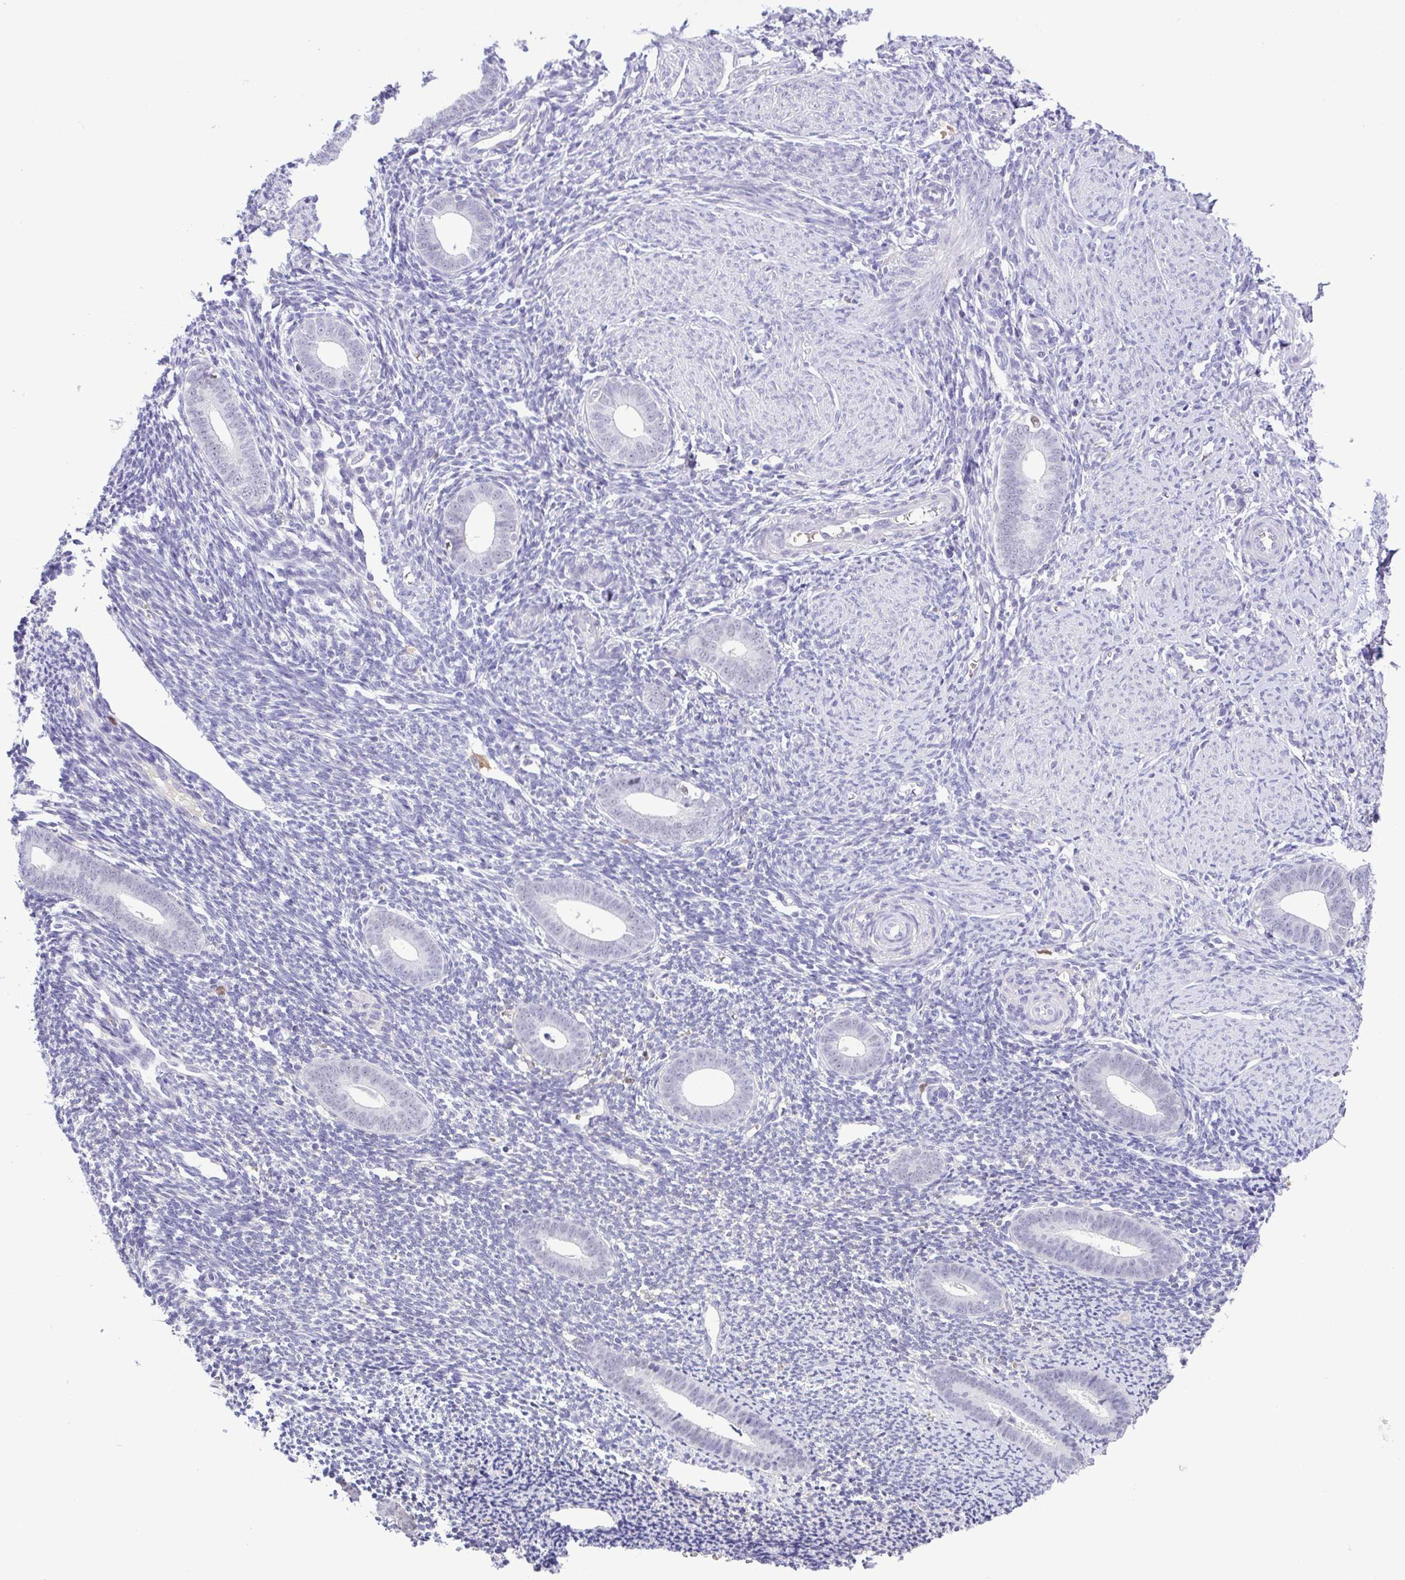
{"staining": {"intensity": "negative", "quantity": "none", "location": "none"}, "tissue": "endometrium", "cell_type": "Cells in endometrial stroma", "image_type": "normal", "snomed": [{"axis": "morphology", "description": "Normal tissue, NOS"}, {"axis": "topography", "description": "Endometrium"}], "caption": "IHC photomicrograph of unremarkable endometrium stained for a protein (brown), which shows no expression in cells in endometrial stroma.", "gene": "TIPIN", "patient": {"sex": "female", "age": 39}}